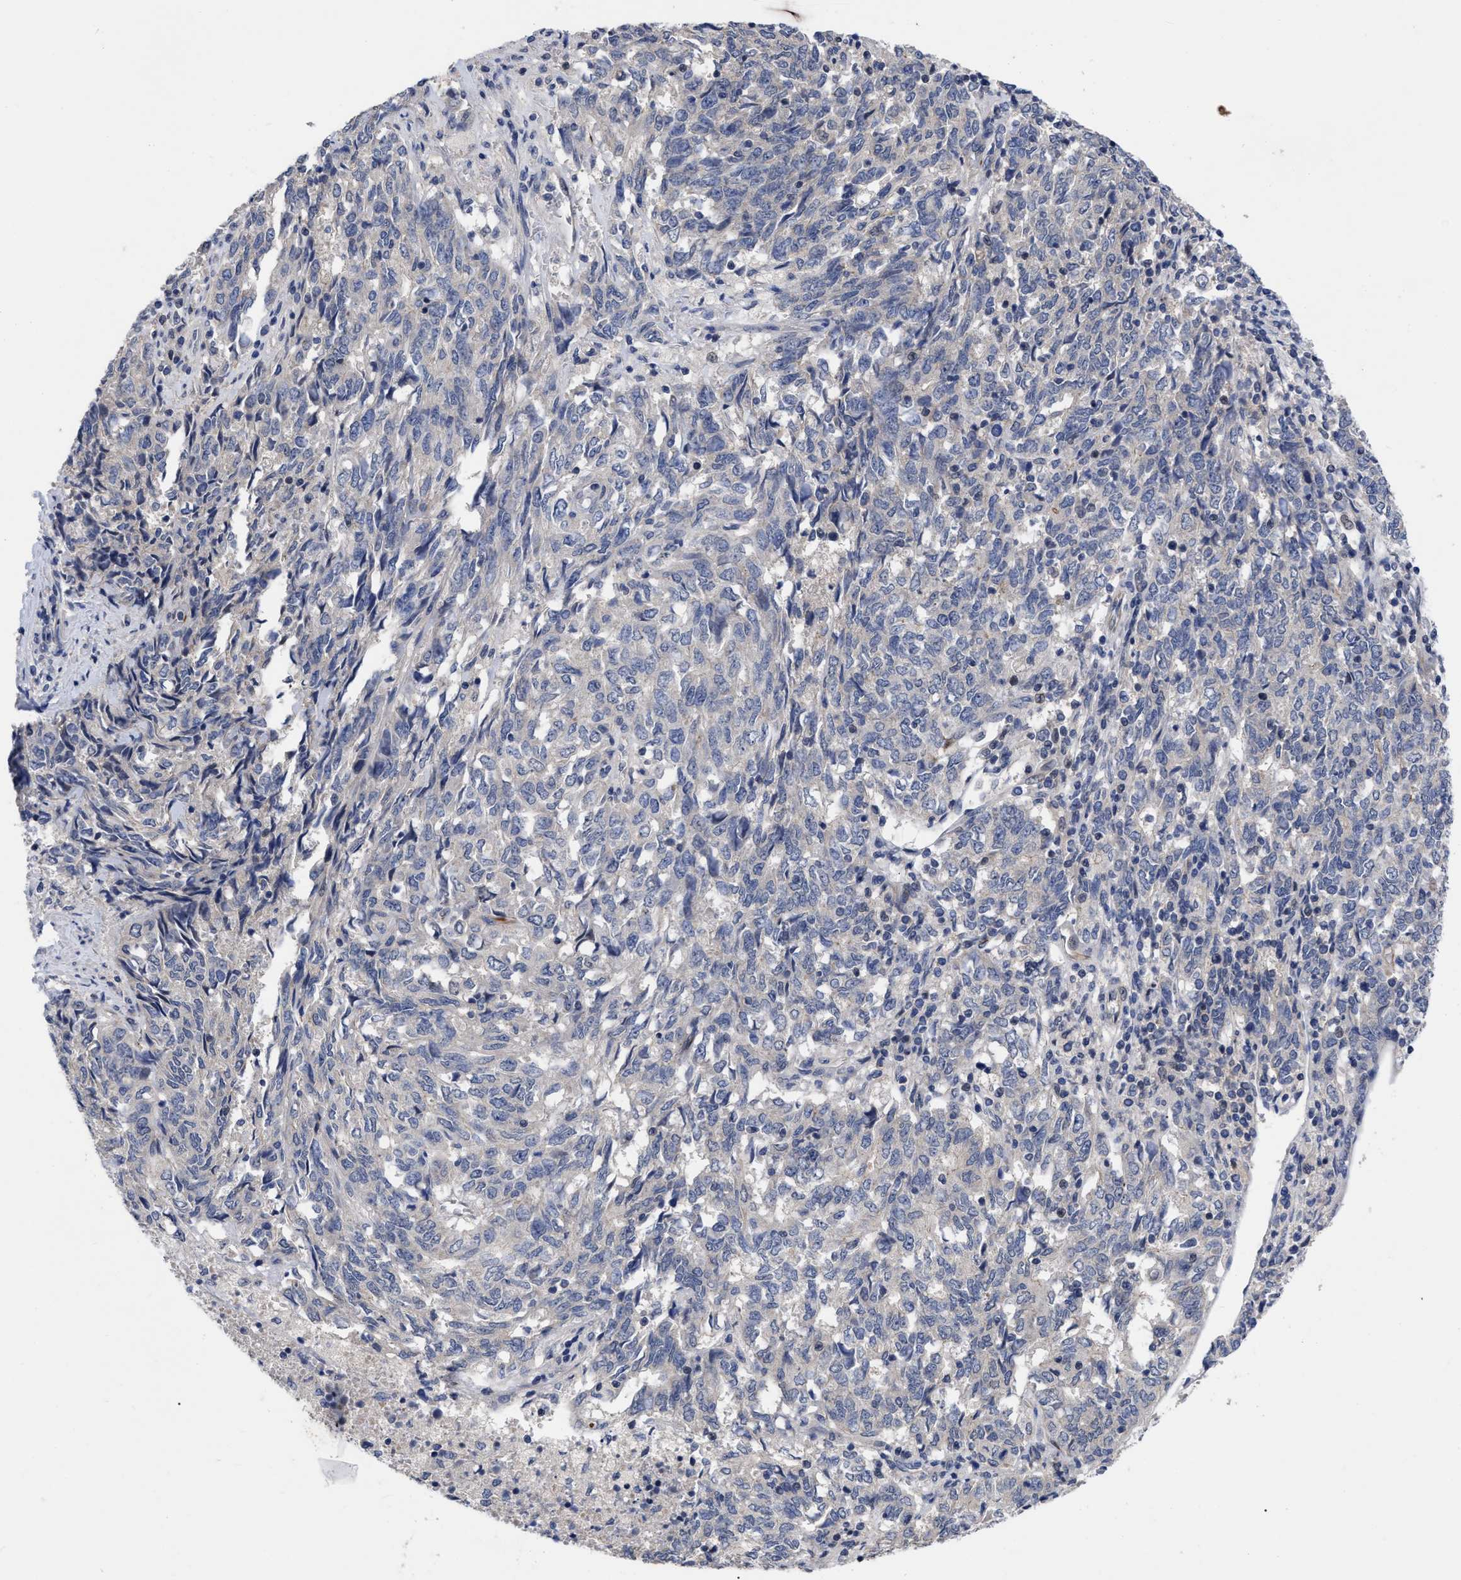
{"staining": {"intensity": "negative", "quantity": "none", "location": "none"}, "tissue": "endometrial cancer", "cell_type": "Tumor cells", "image_type": "cancer", "snomed": [{"axis": "morphology", "description": "Adenocarcinoma, NOS"}, {"axis": "topography", "description": "Endometrium"}], "caption": "High magnification brightfield microscopy of endometrial cancer stained with DAB (3,3'-diaminobenzidine) (brown) and counterstained with hematoxylin (blue): tumor cells show no significant positivity.", "gene": "CCN5", "patient": {"sex": "female", "age": 80}}